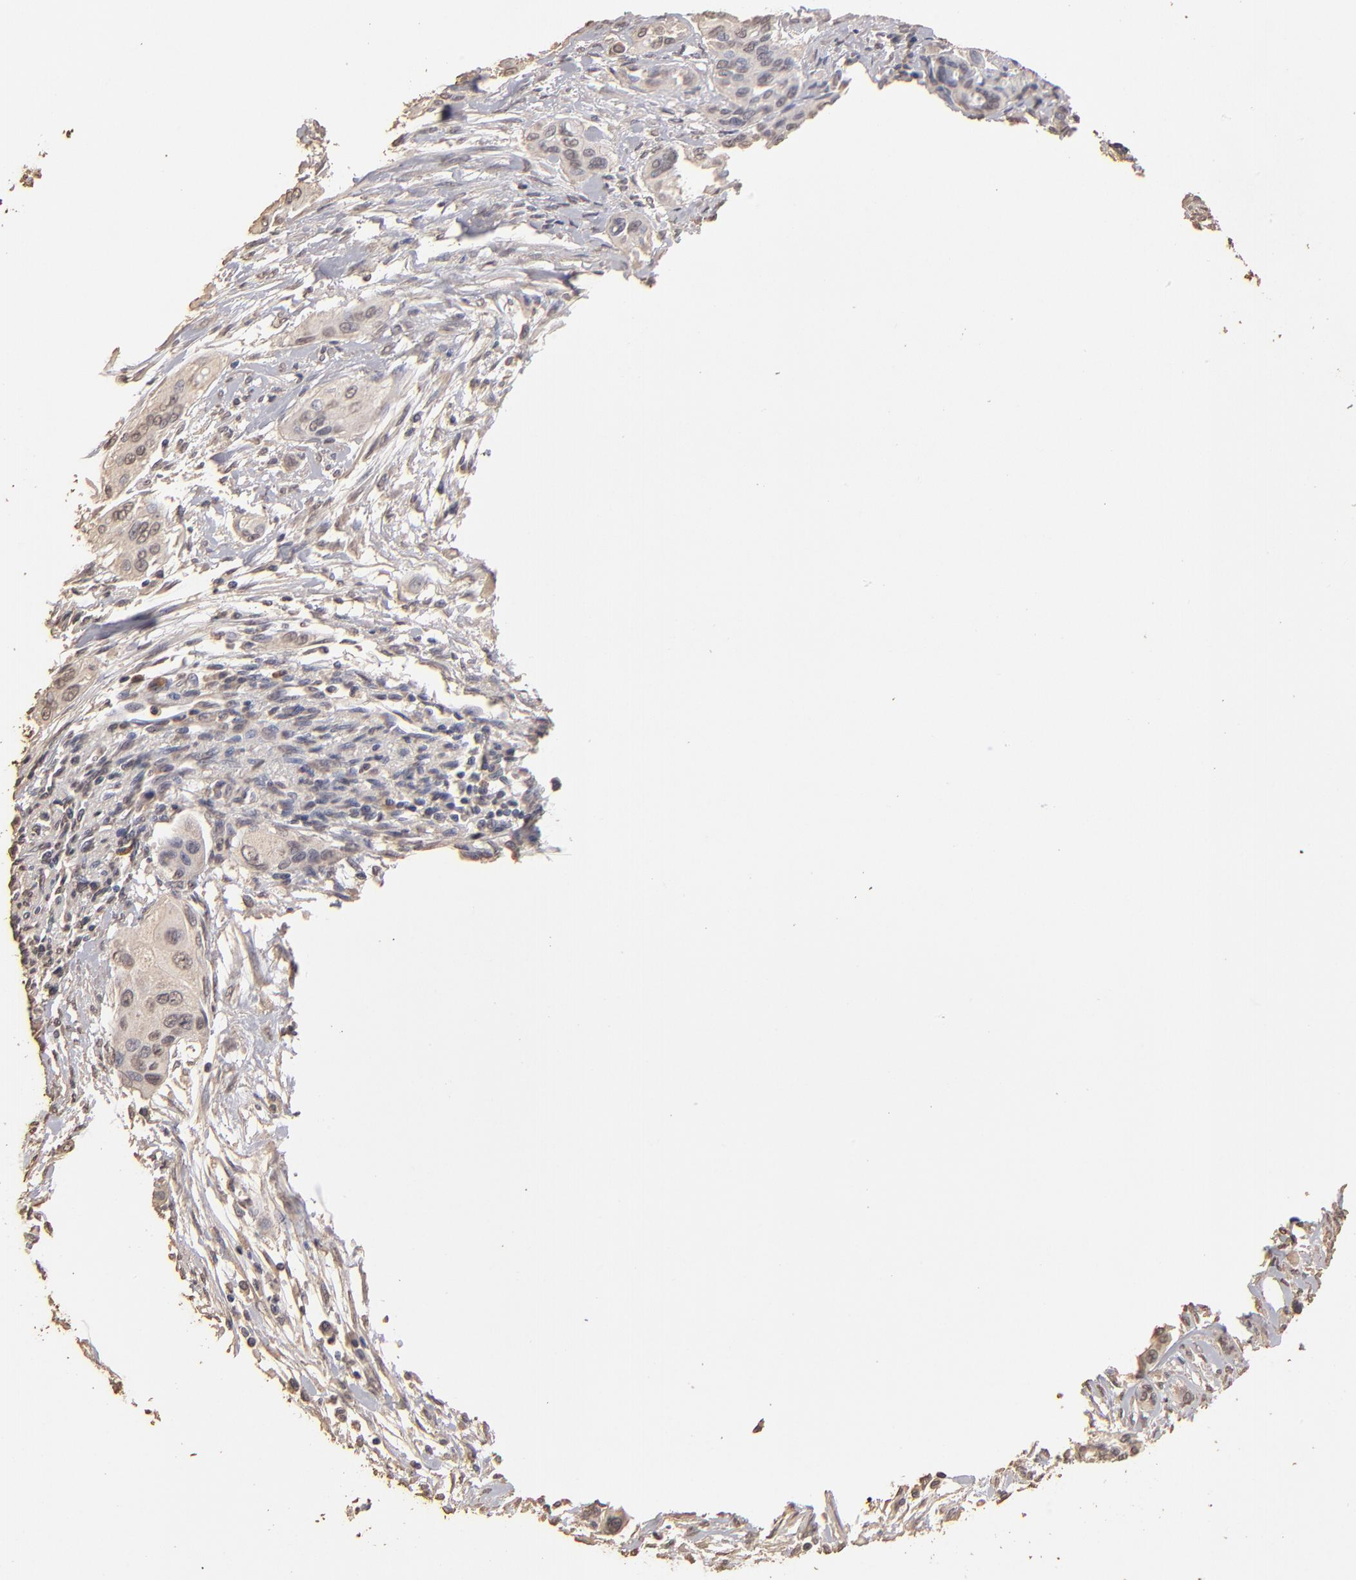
{"staining": {"intensity": "weak", "quantity": "<25%", "location": "cytoplasmic/membranous"}, "tissue": "pancreatic cancer", "cell_type": "Tumor cells", "image_type": "cancer", "snomed": [{"axis": "morphology", "description": "Adenocarcinoma, NOS"}, {"axis": "topography", "description": "Pancreas"}], "caption": "Immunohistochemical staining of human pancreatic cancer (adenocarcinoma) shows no significant positivity in tumor cells. Nuclei are stained in blue.", "gene": "OPHN1", "patient": {"sex": "female", "age": 60}}